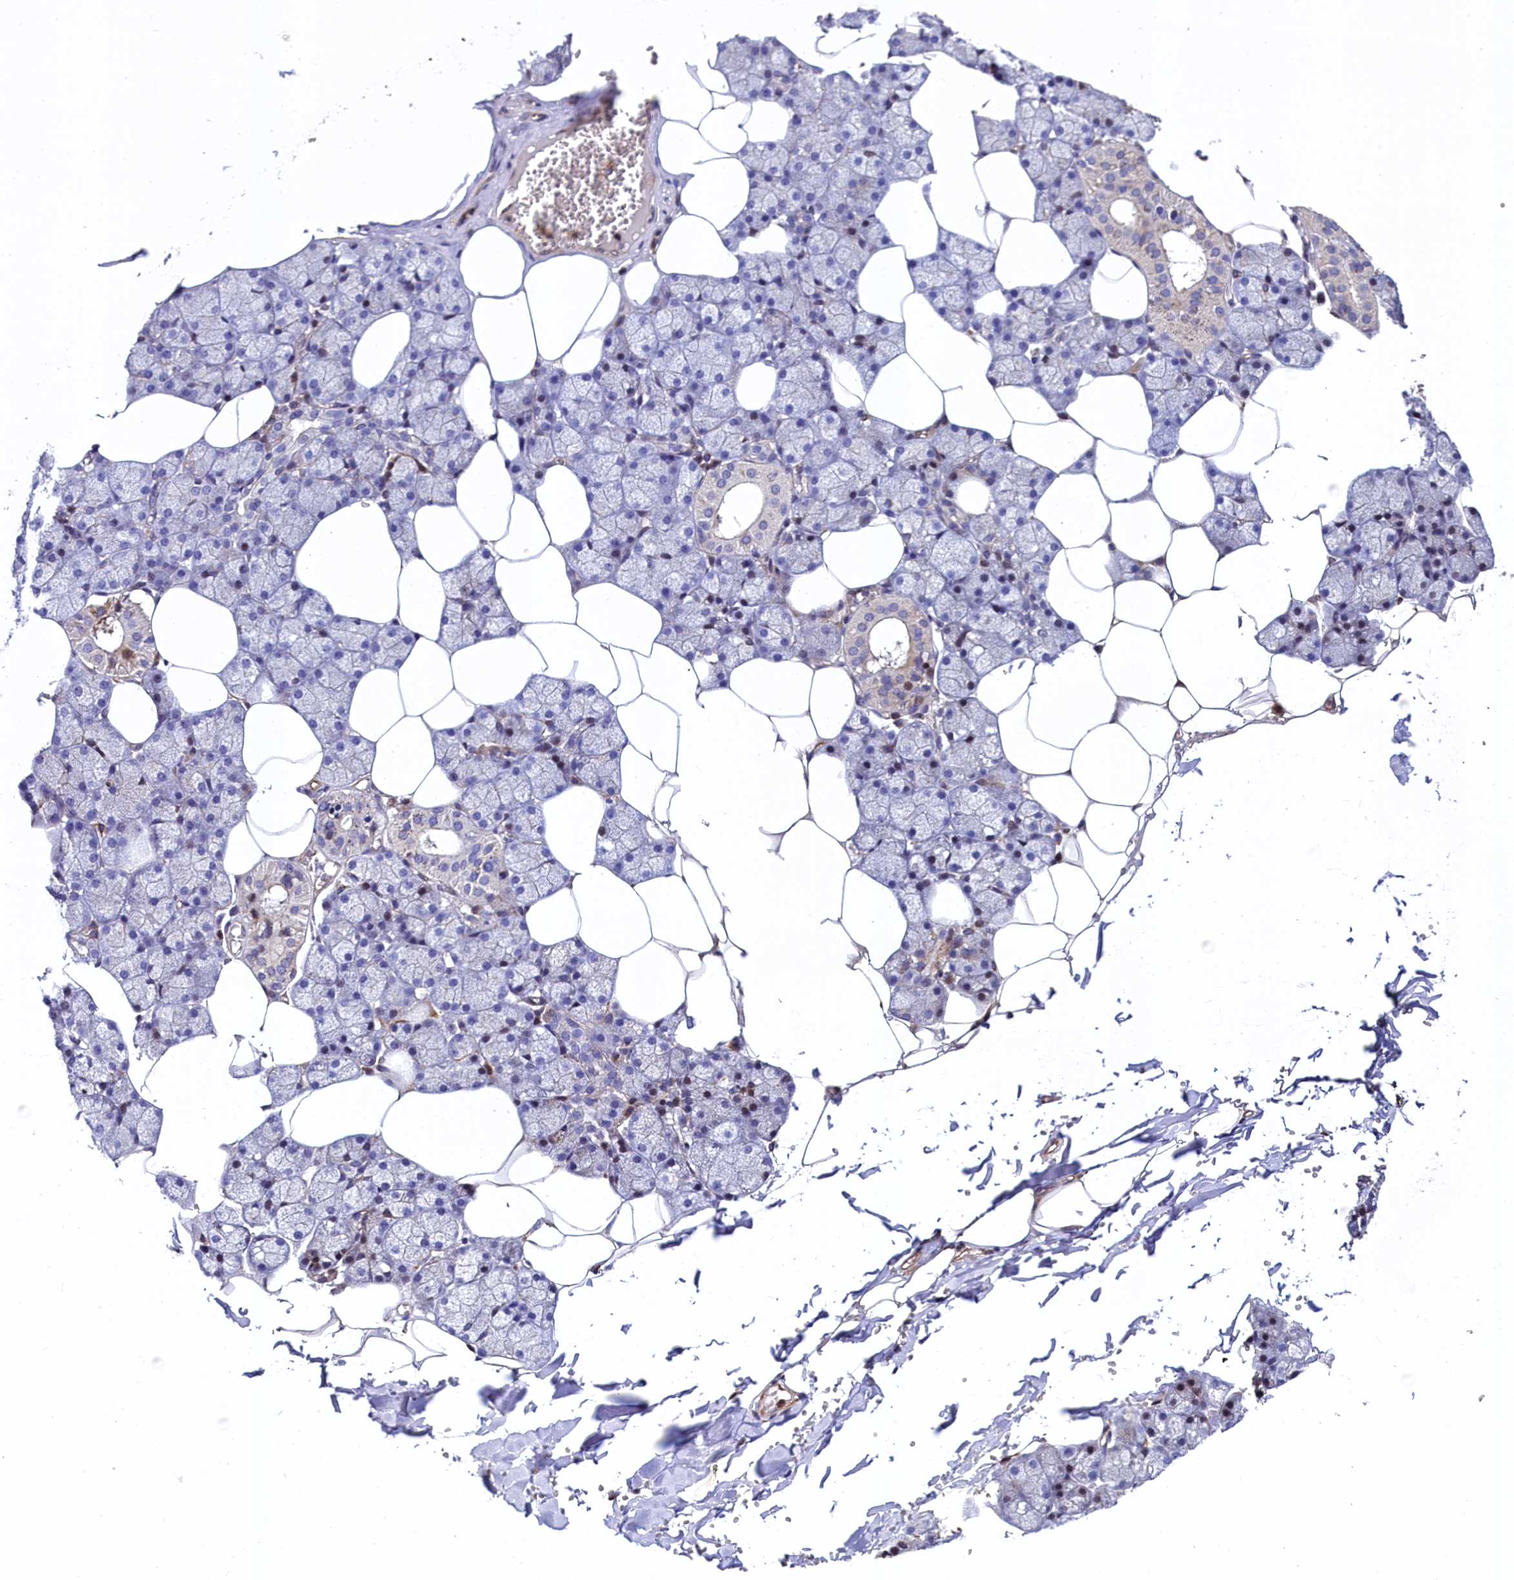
{"staining": {"intensity": "moderate", "quantity": "<25%", "location": "nuclear"}, "tissue": "salivary gland", "cell_type": "Glandular cells", "image_type": "normal", "snomed": [{"axis": "morphology", "description": "Normal tissue, NOS"}, {"axis": "topography", "description": "Salivary gland"}], "caption": "About <25% of glandular cells in unremarkable salivary gland exhibit moderate nuclear protein positivity as visualized by brown immunohistochemical staining.", "gene": "TGDS", "patient": {"sex": "male", "age": 62}}